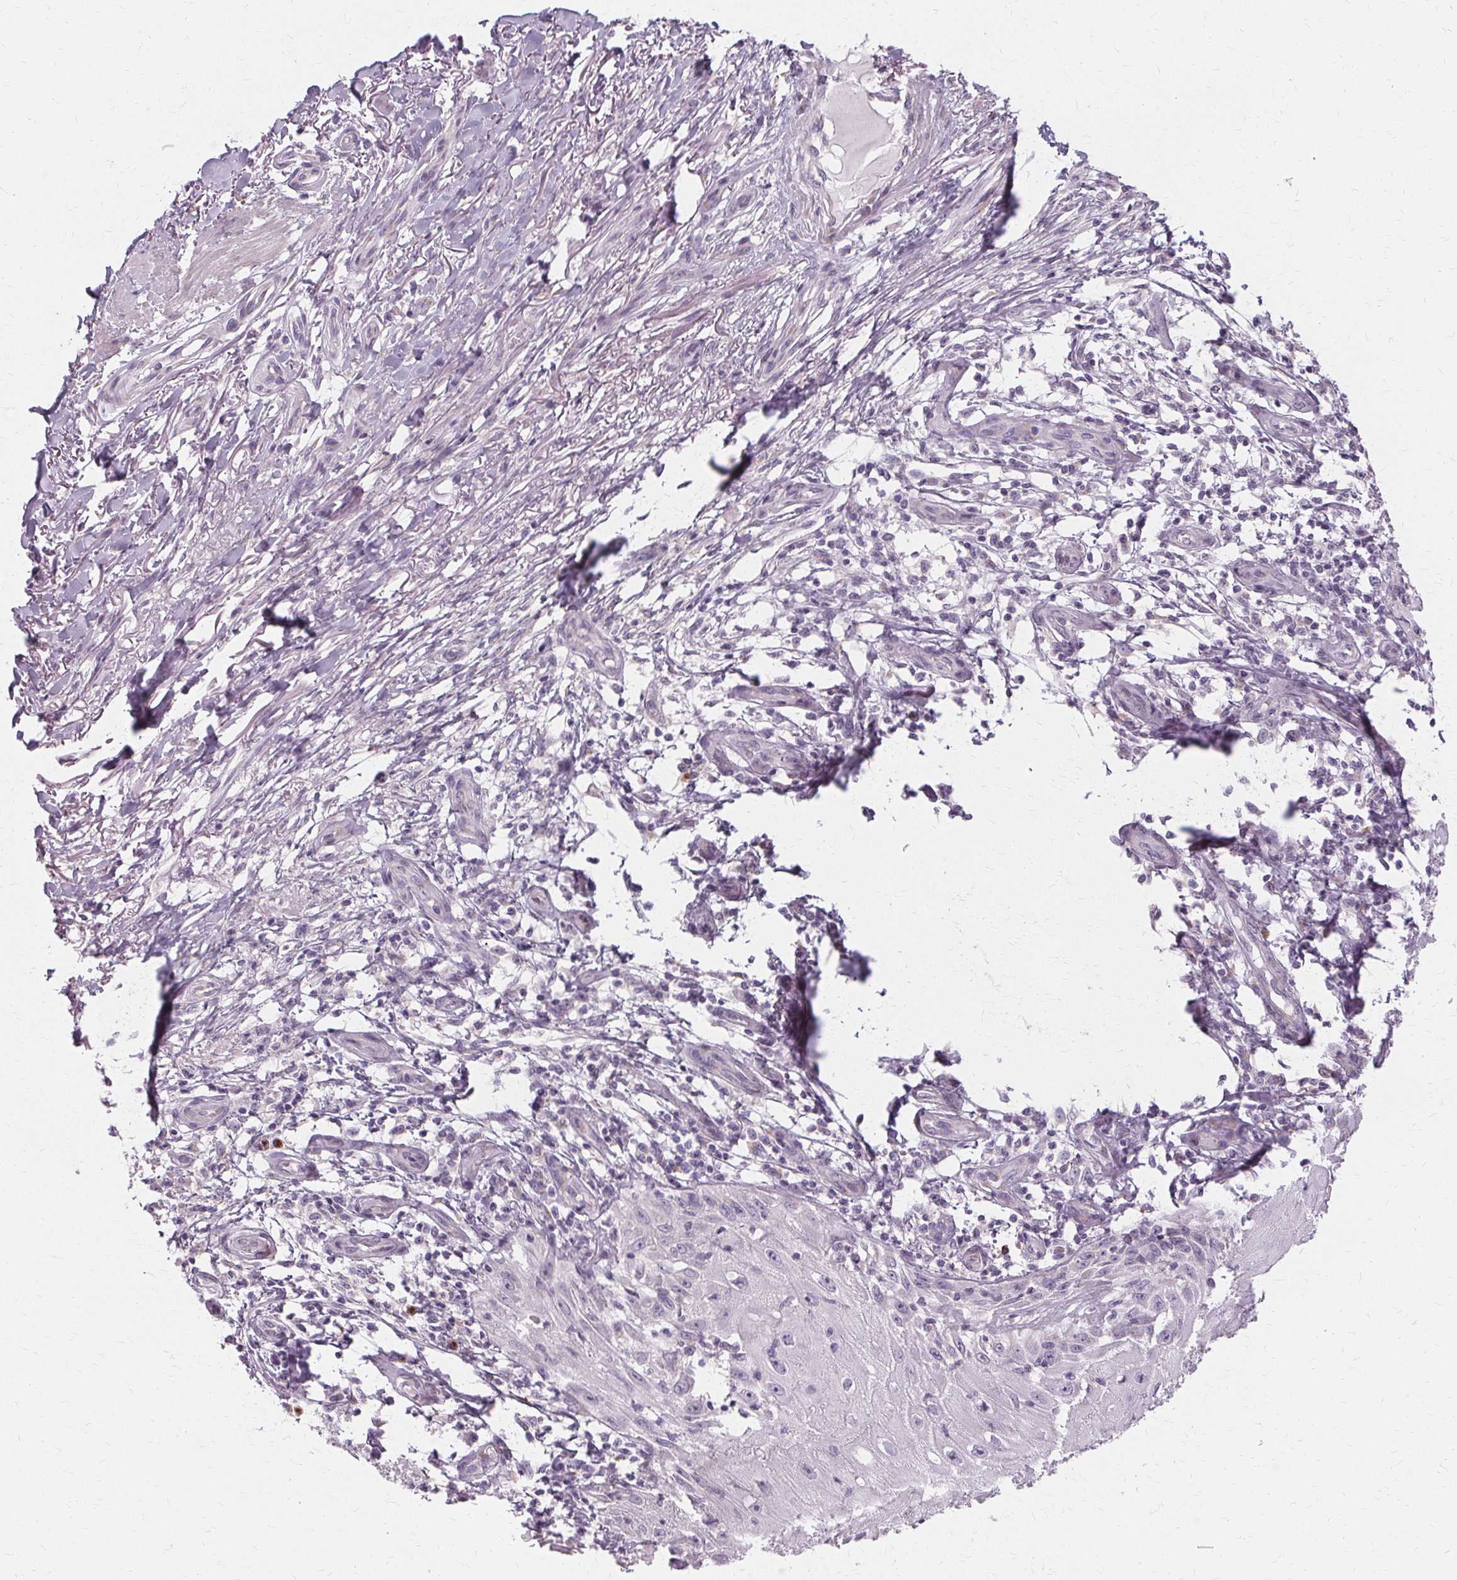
{"staining": {"intensity": "negative", "quantity": "none", "location": "none"}, "tissue": "skin cancer", "cell_type": "Tumor cells", "image_type": "cancer", "snomed": [{"axis": "morphology", "description": "Squamous cell carcinoma, NOS"}, {"axis": "topography", "description": "Skin"}], "caption": "DAB (3,3'-diaminobenzidine) immunohistochemical staining of skin cancer (squamous cell carcinoma) displays no significant positivity in tumor cells.", "gene": "FCRL3", "patient": {"sex": "female", "age": 77}}